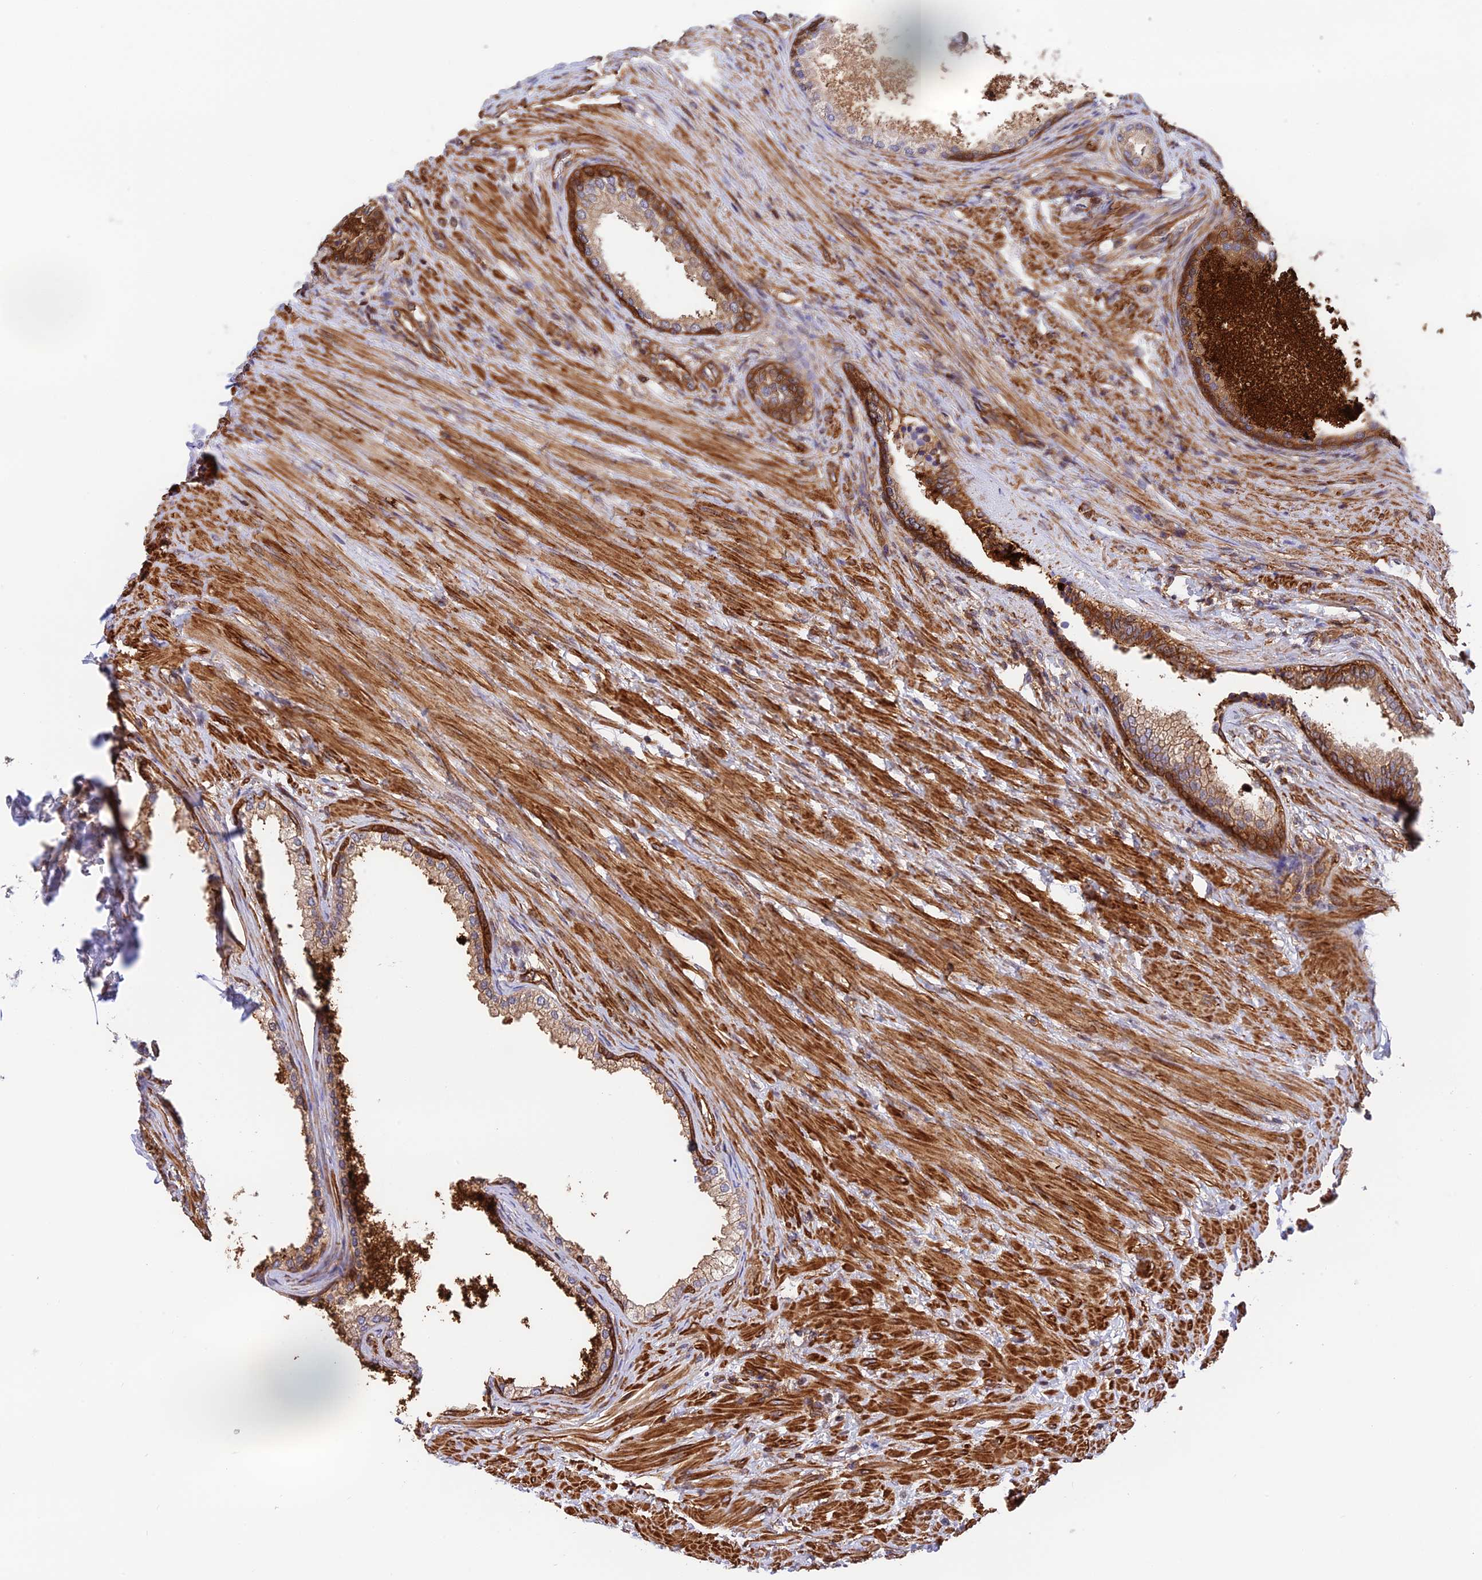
{"staining": {"intensity": "strong", "quantity": "25%-75%", "location": "cytoplasmic/membranous"}, "tissue": "prostate", "cell_type": "Glandular cells", "image_type": "normal", "snomed": [{"axis": "morphology", "description": "Normal tissue, NOS"}, {"axis": "topography", "description": "Prostate"}], "caption": "IHC photomicrograph of normal prostate stained for a protein (brown), which shows high levels of strong cytoplasmic/membranous positivity in about 25%-75% of glandular cells.", "gene": "EVI5L", "patient": {"sex": "male", "age": 76}}